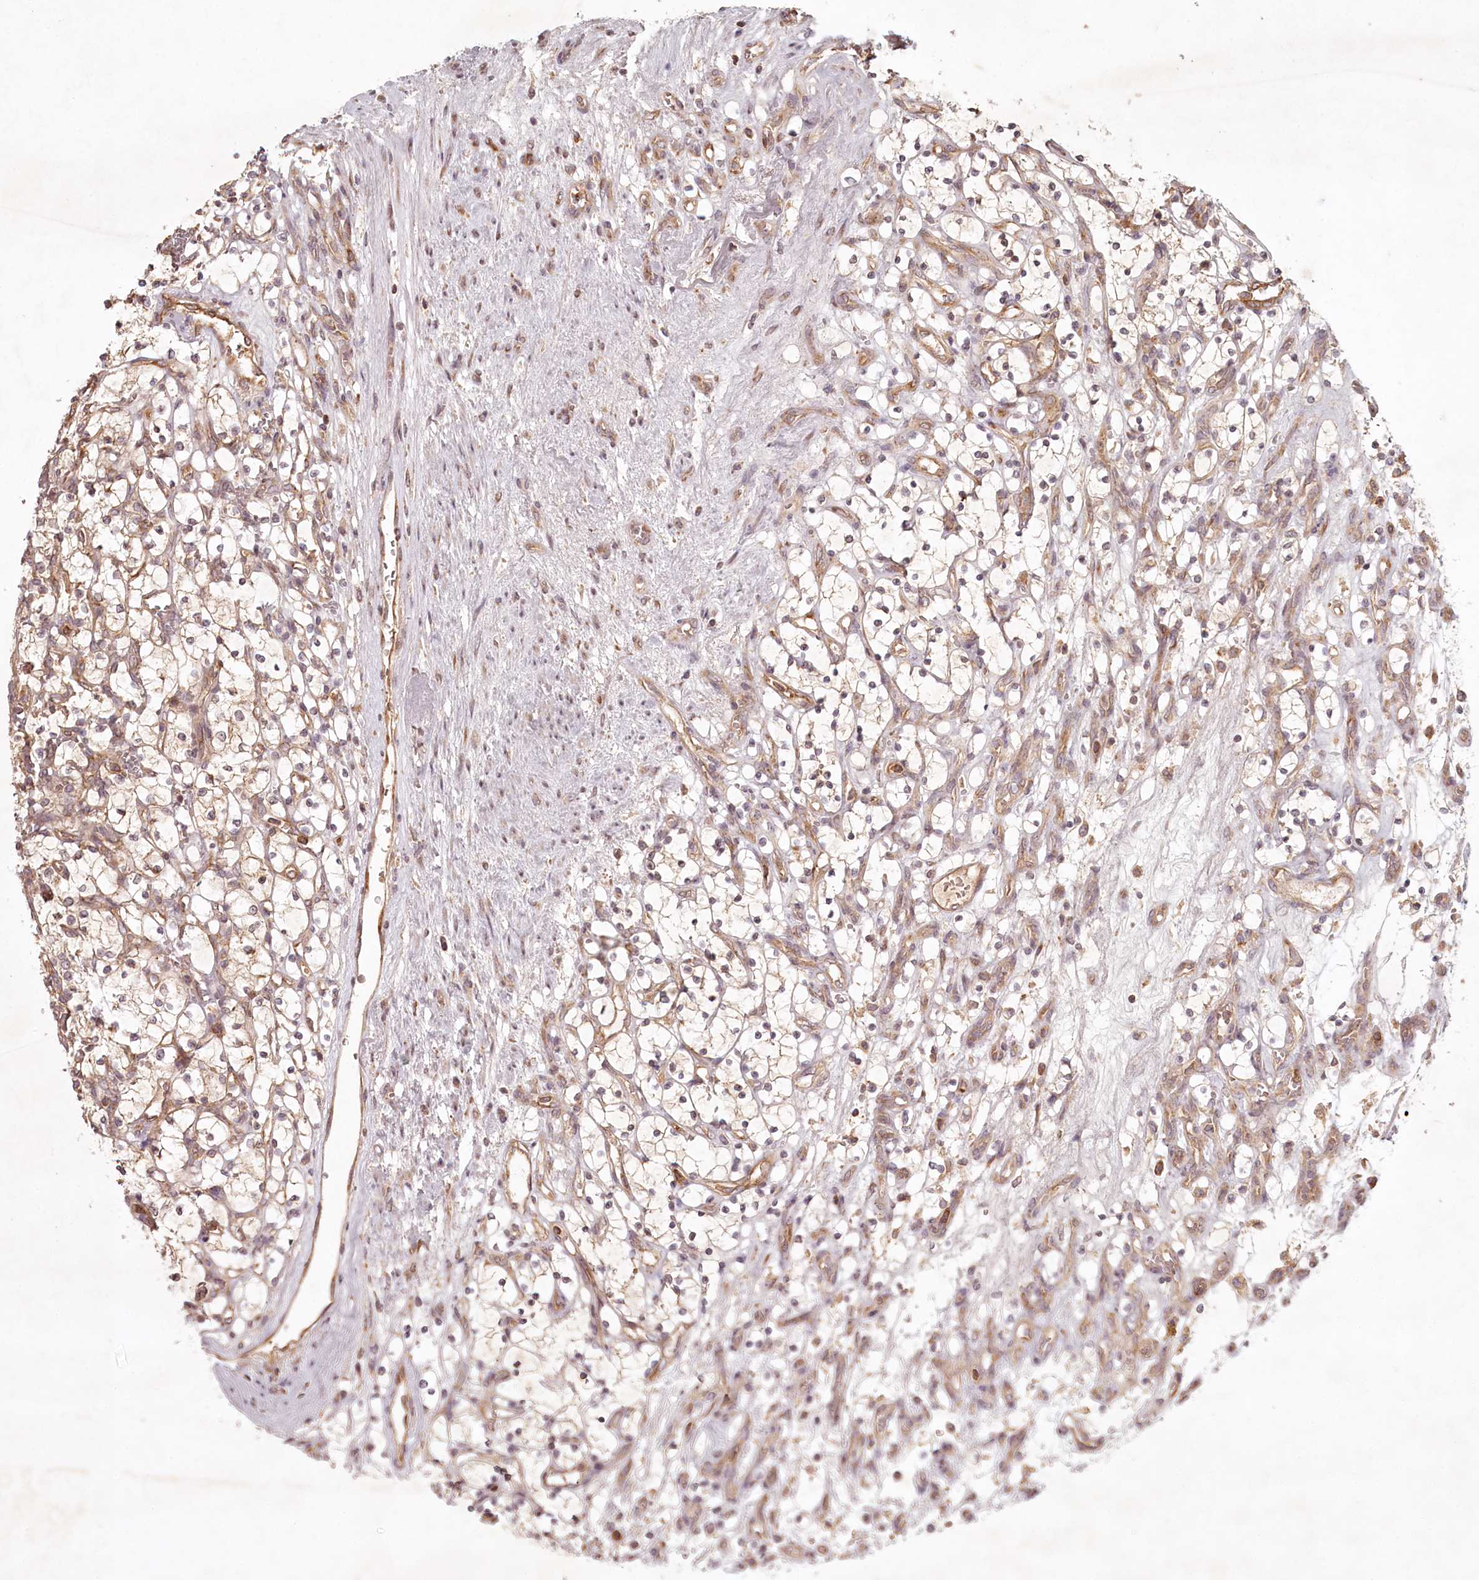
{"staining": {"intensity": "weak", "quantity": "25%-75%", "location": "cytoplasmic/membranous"}, "tissue": "renal cancer", "cell_type": "Tumor cells", "image_type": "cancer", "snomed": [{"axis": "morphology", "description": "Adenocarcinoma, NOS"}, {"axis": "topography", "description": "Kidney"}], "caption": "Tumor cells reveal weak cytoplasmic/membranous staining in approximately 25%-75% of cells in renal cancer. (Stains: DAB in brown, nuclei in blue, Microscopy: brightfield microscopy at high magnification).", "gene": "TMIE", "patient": {"sex": "female", "age": 69}}